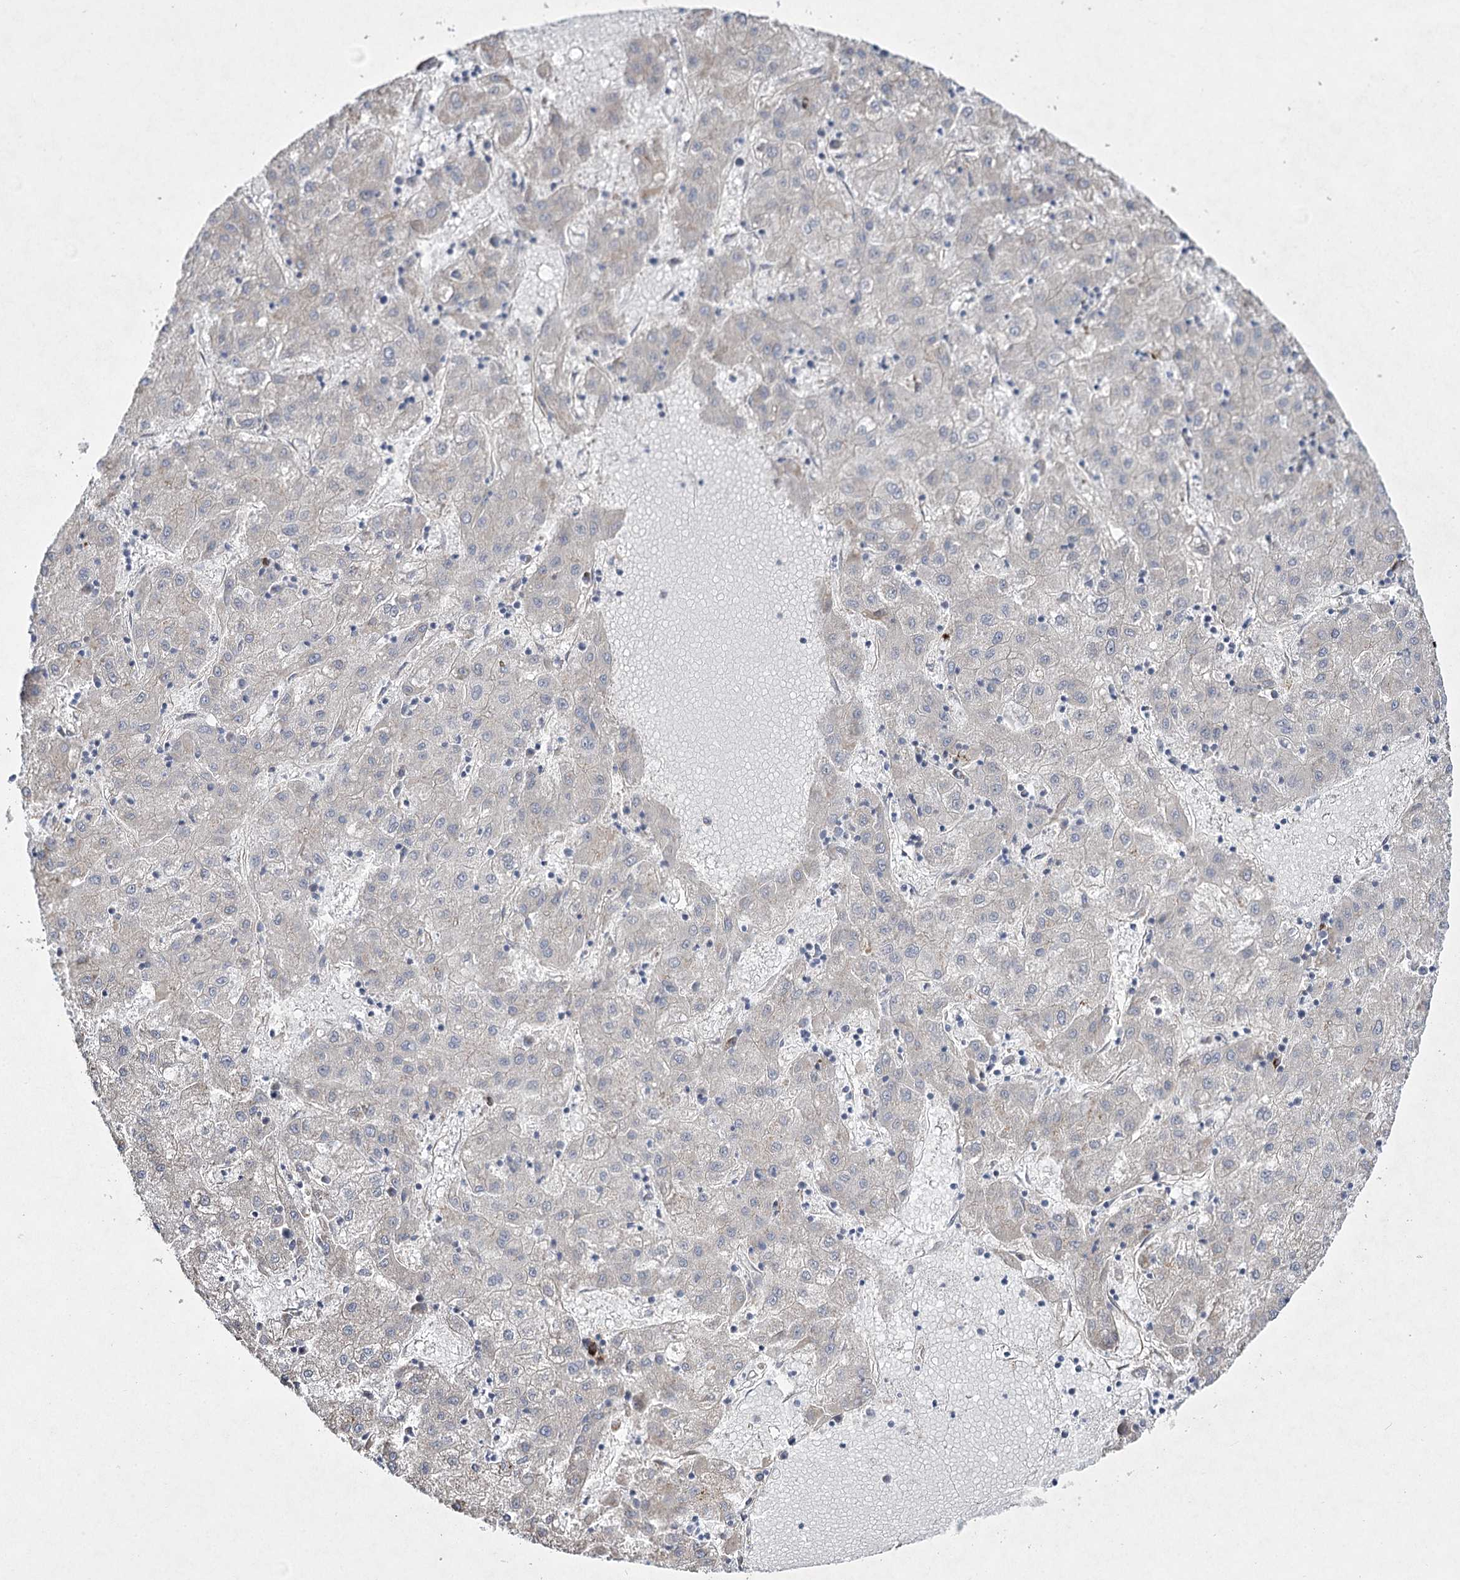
{"staining": {"intensity": "negative", "quantity": "none", "location": "none"}, "tissue": "liver cancer", "cell_type": "Tumor cells", "image_type": "cancer", "snomed": [{"axis": "morphology", "description": "Carcinoma, Hepatocellular, NOS"}, {"axis": "topography", "description": "Liver"}], "caption": "This micrograph is of liver cancer stained with immunohistochemistry to label a protein in brown with the nuclei are counter-stained blue. There is no expression in tumor cells.", "gene": "SH3BP5L", "patient": {"sex": "male", "age": 72}}